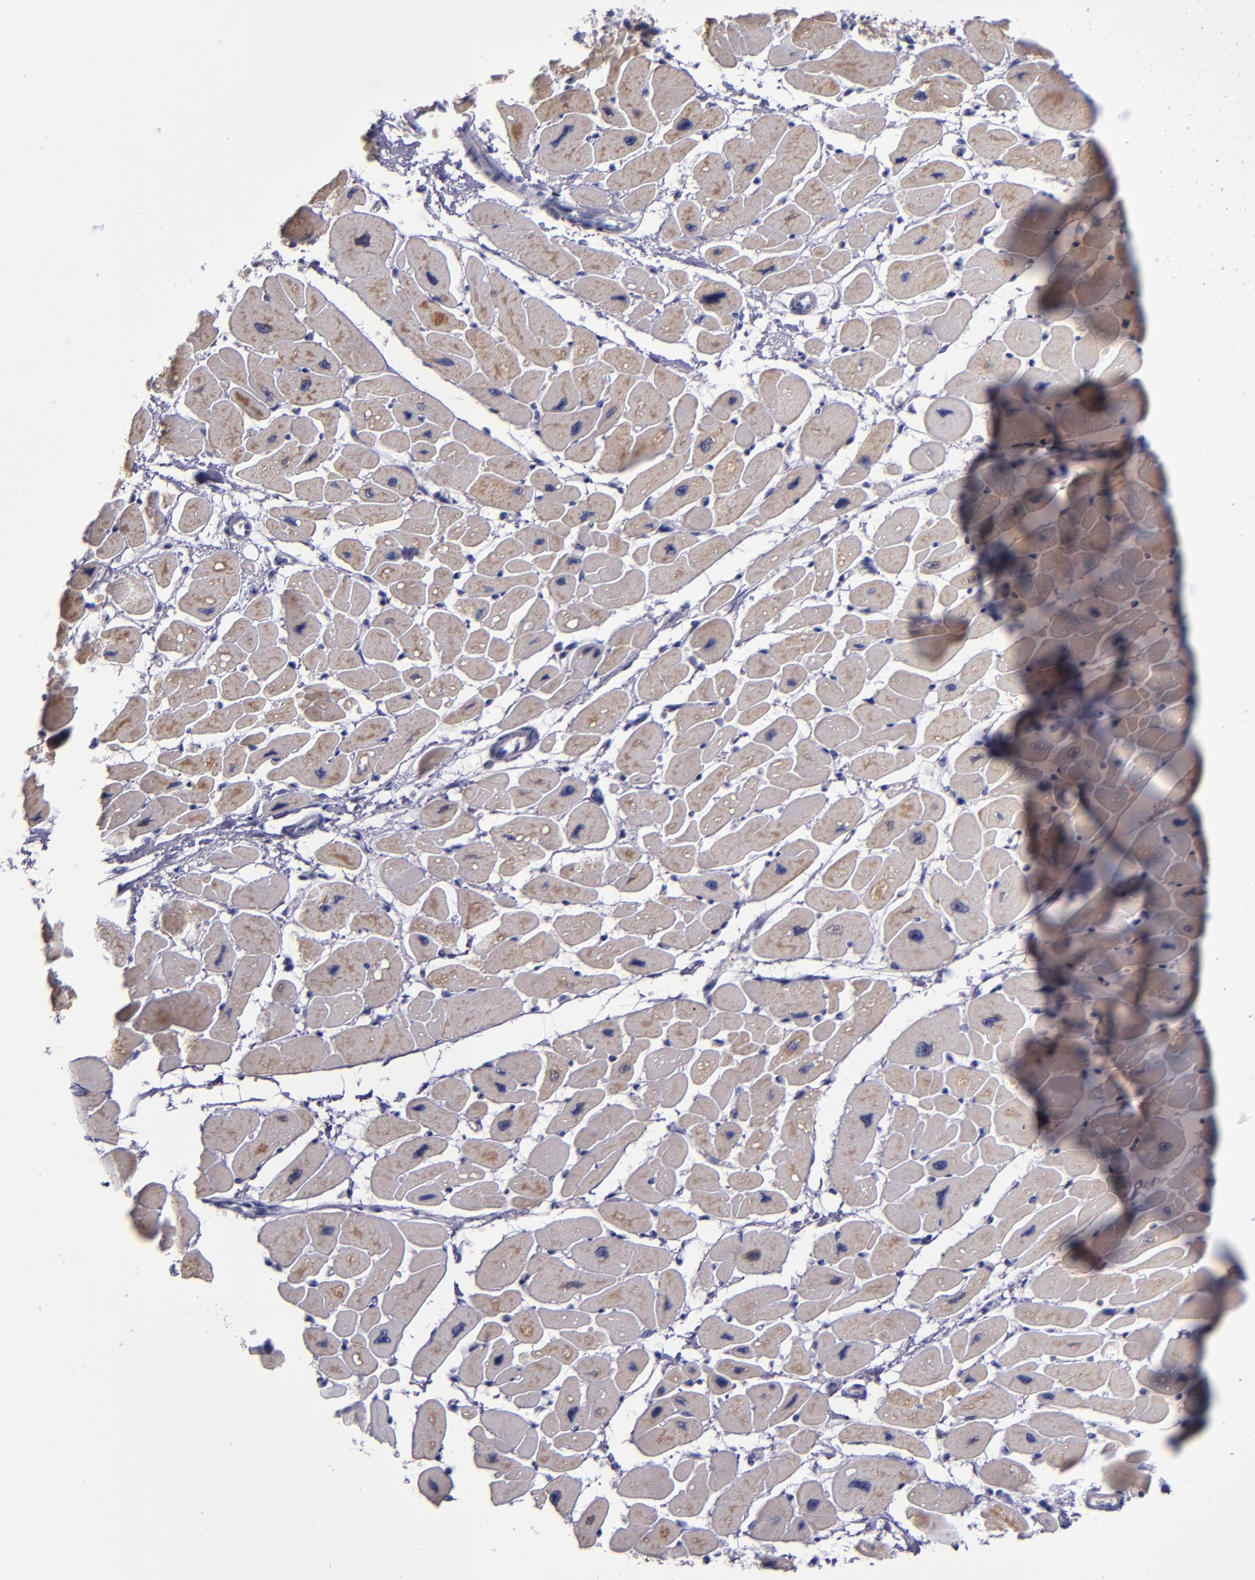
{"staining": {"intensity": "weak", "quantity": ">75%", "location": "cytoplasmic/membranous"}, "tissue": "heart muscle", "cell_type": "Cardiomyocytes", "image_type": "normal", "snomed": [{"axis": "morphology", "description": "Normal tissue, NOS"}, {"axis": "topography", "description": "Heart"}], "caption": "The image displays immunohistochemical staining of unremarkable heart muscle. There is weak cytoplasmic/membranous staining is seen in approximately >75% of cardiomyocytes.", "gene": "RAB41", "patient": {"sex": "female", "age": 54}}